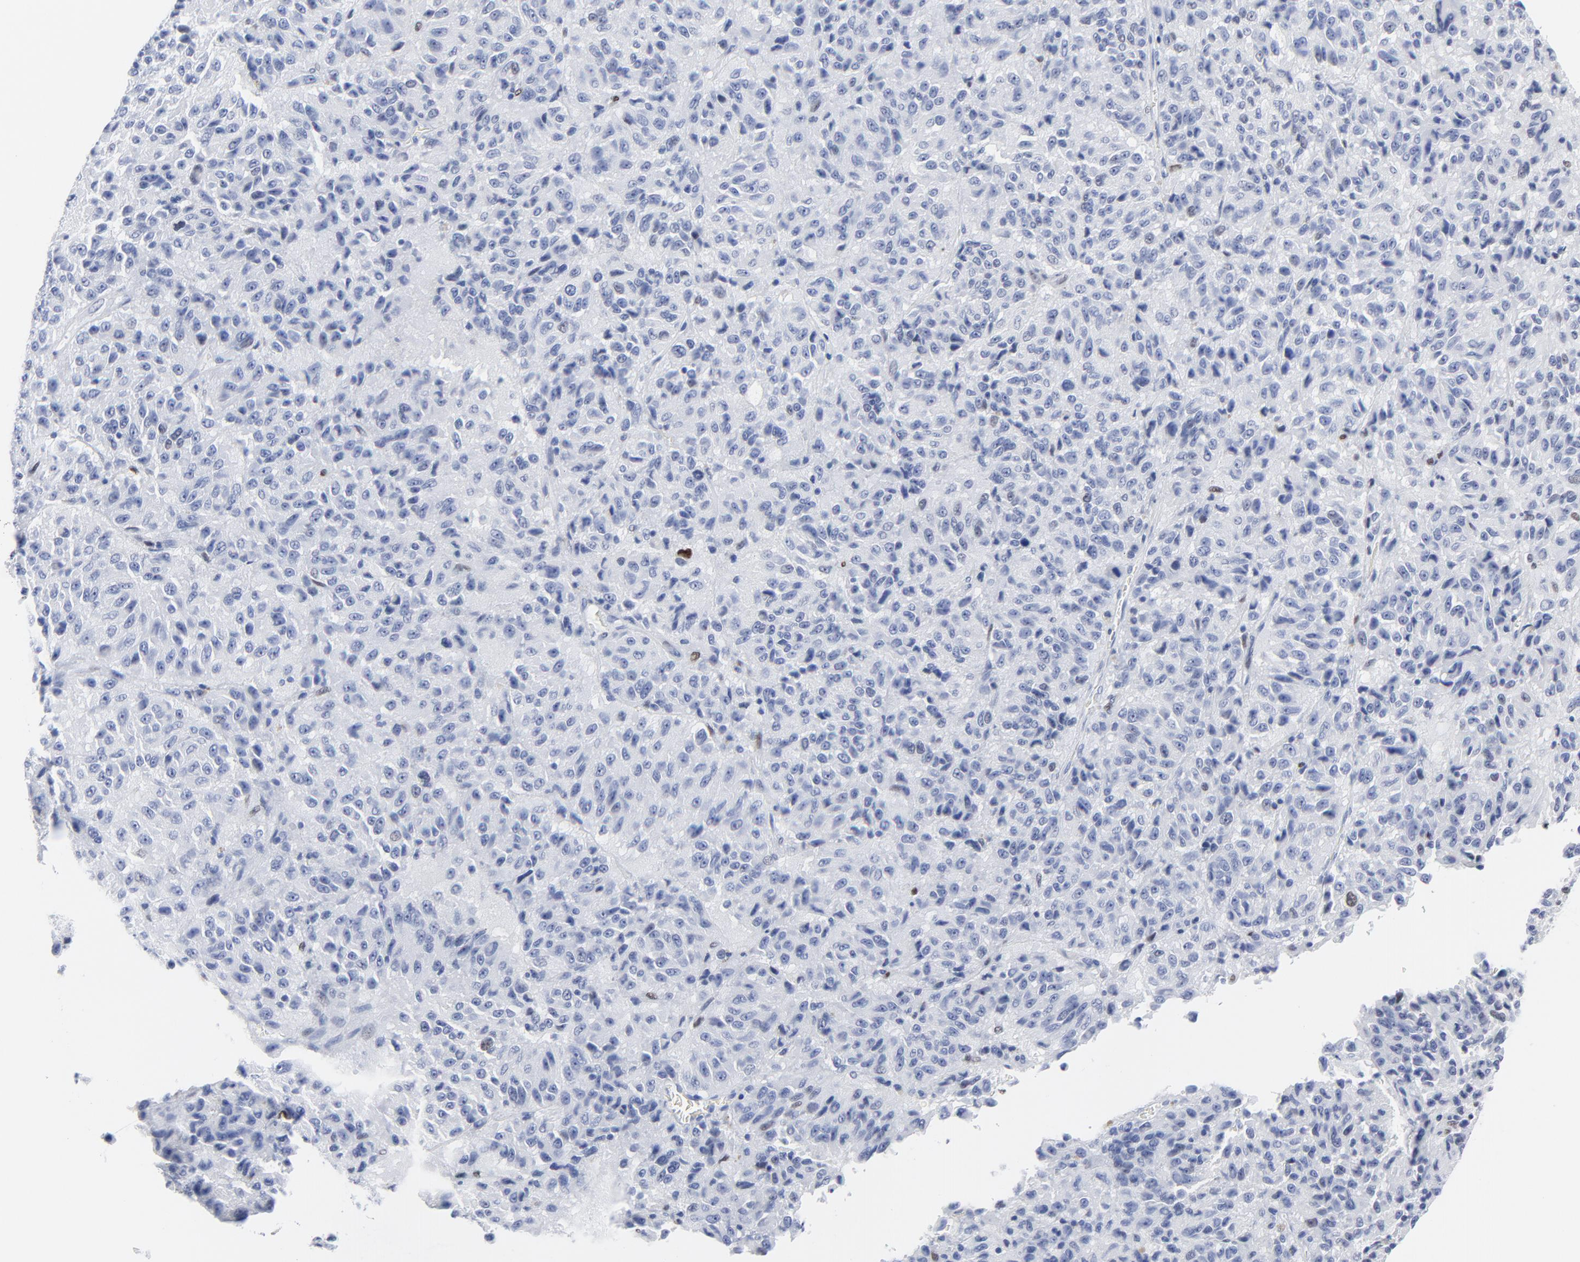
{"staining": {"intensity": "weak", "quantity": "<25%", "location": "nuclear"}, "tissue": "melanoma", "cell_type": "Tumor cells", "image_type": "cancer", "snomed": [{"axis": "morphology", "description": "Malignant melanoma, Metastatic site"}, {"axis": "topography", "description": "Lung"}], "caption": "This is a photomicrograph of immunohistochemistry (IHC) staining of melanoma, which shows no expression in tumor cells.", "gene": "JUN", "patient": {"sex": "male", "age": 64}}